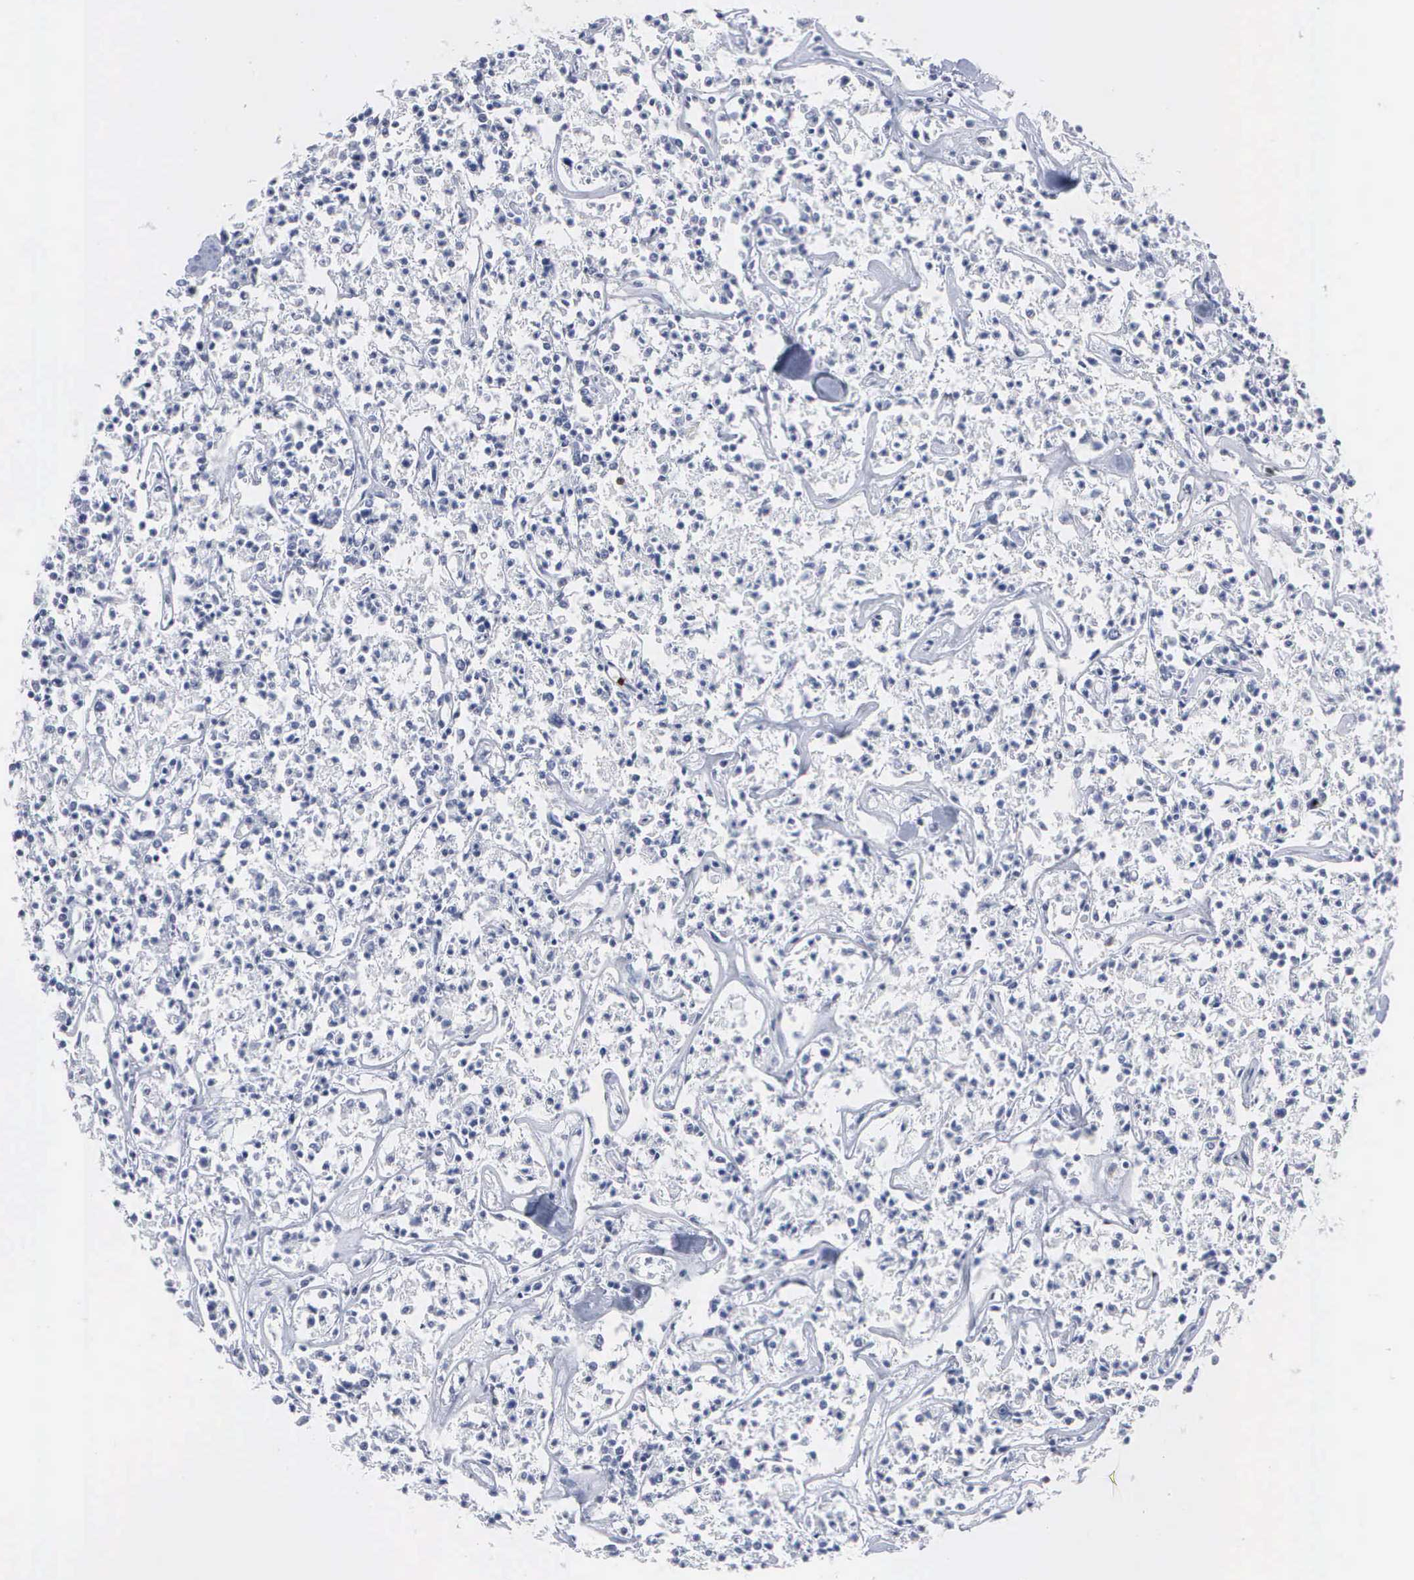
{"staining": {"intensity": "negative", "quantity": "none", "location": "none"}, "tissue": "lymphoma", "cell_type": "Tumor cells", "image_type": "cancer", "snomed": [{"axis": "morphology", "description": "Malignant lymphoma, non-Hodgkin's type, Low grade"}, {"axis": "topography", "description": "Small intestine"}], "caption": "Tumor cells show no significant staining in malignant lymphoma, non-Hodgkin's type (low-grade).", "gene": "SPIN3", "patient": {"sex": "female", "age": 59}}